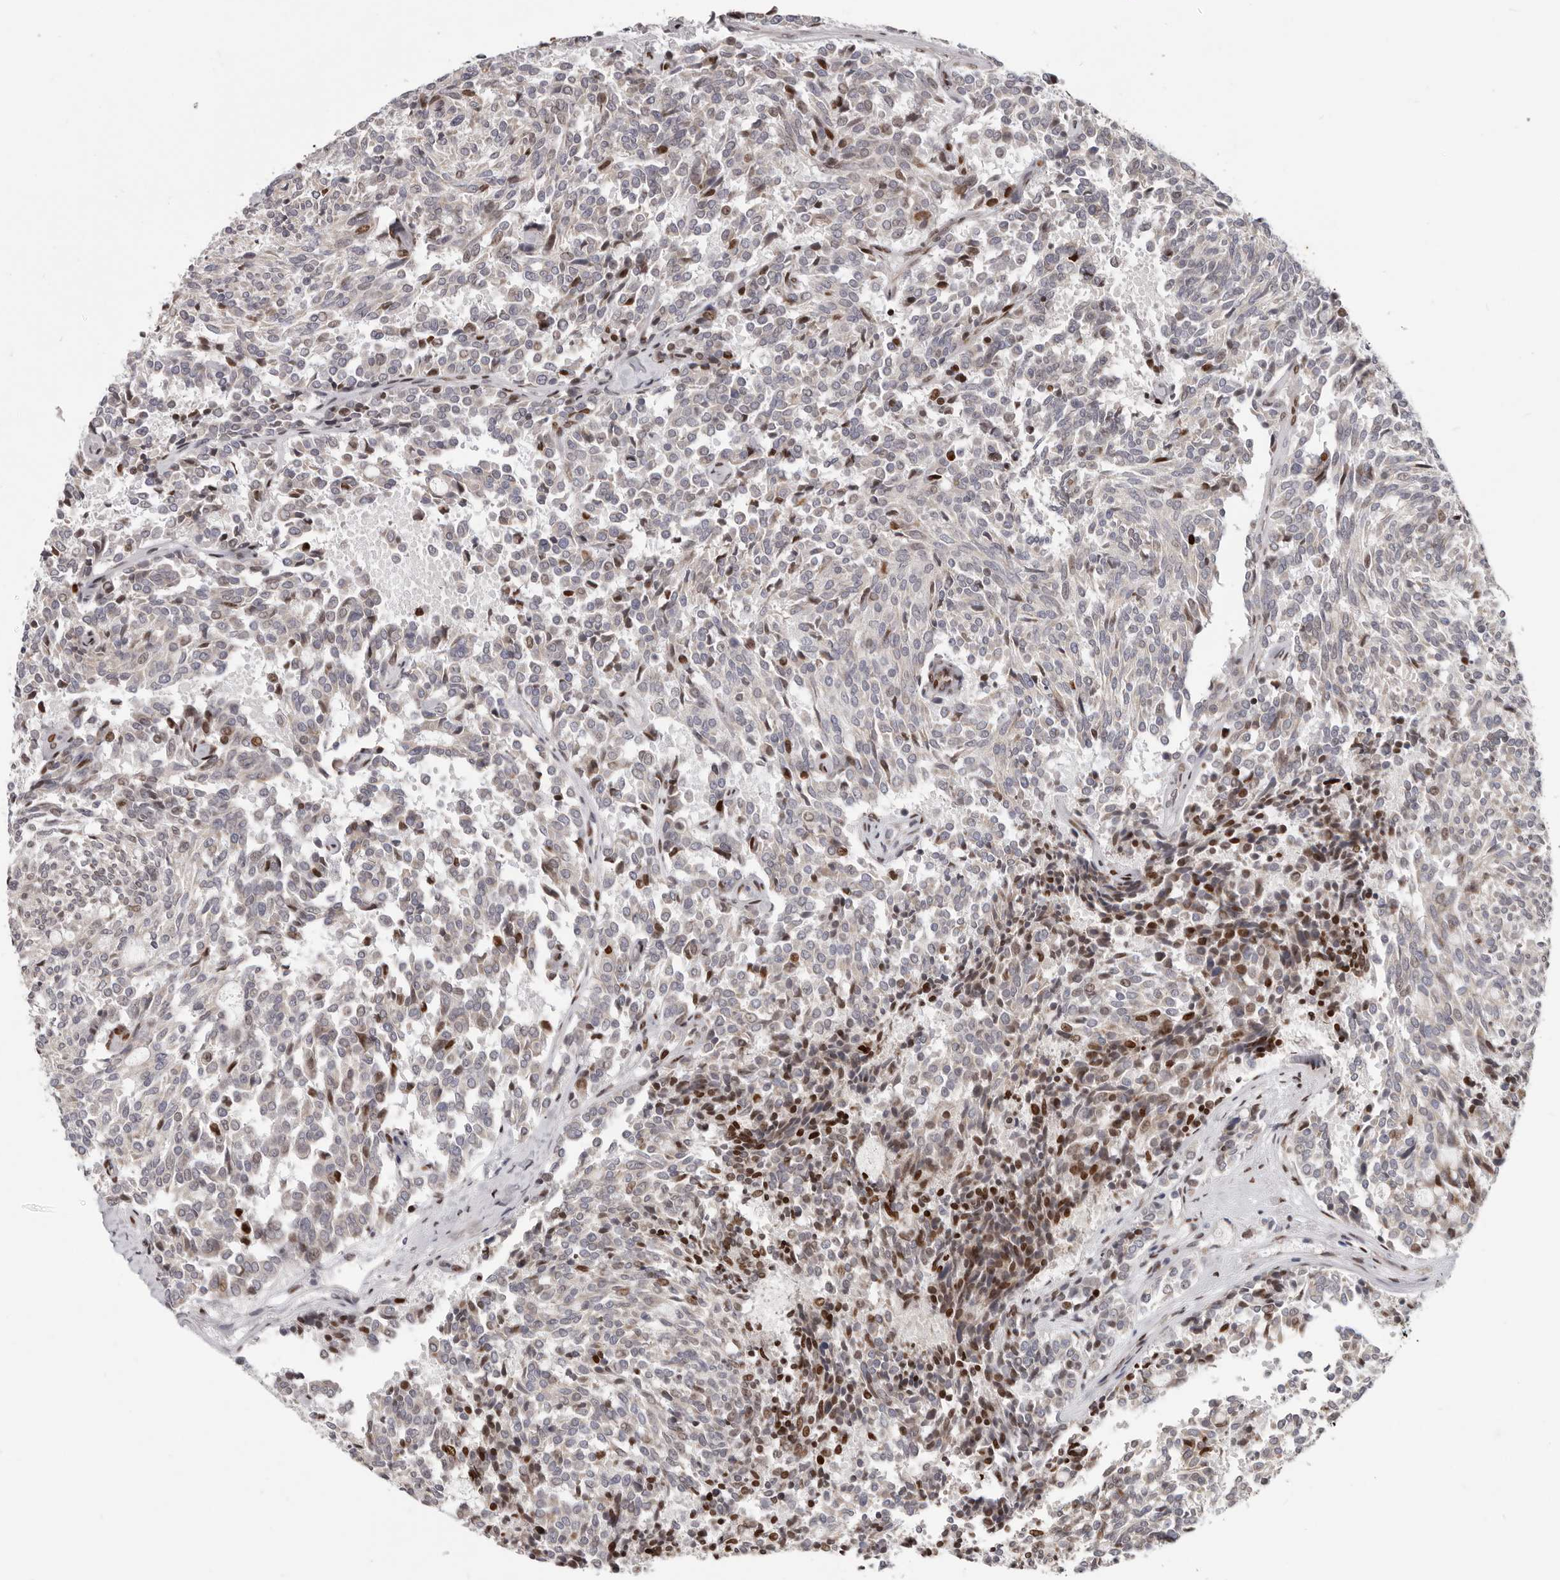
{"staining": {"intensity": "moderate", "quantity": "<25%", "location": "nuclear"}, "tissue": "carcinoid", "cell_type": "Tumor cells", "image_type": "cancer", "snomed": [{"axis": "morphology", "description": "Carcinoid, malignant, NOS"}, {"axis": "topography", "description": "Pancreas"}], "caption": "Immunohistochemical staining of carcinoid shows low levels of moderate nuclear staining in about <25% of tumor cells. The staining is performed using DAB brown chromogen to label protein expression. The nuclei are counter-stained blue using hematoxylin.", "gene": "SRP19", "patient": {"sex": "female", "age": 54}}